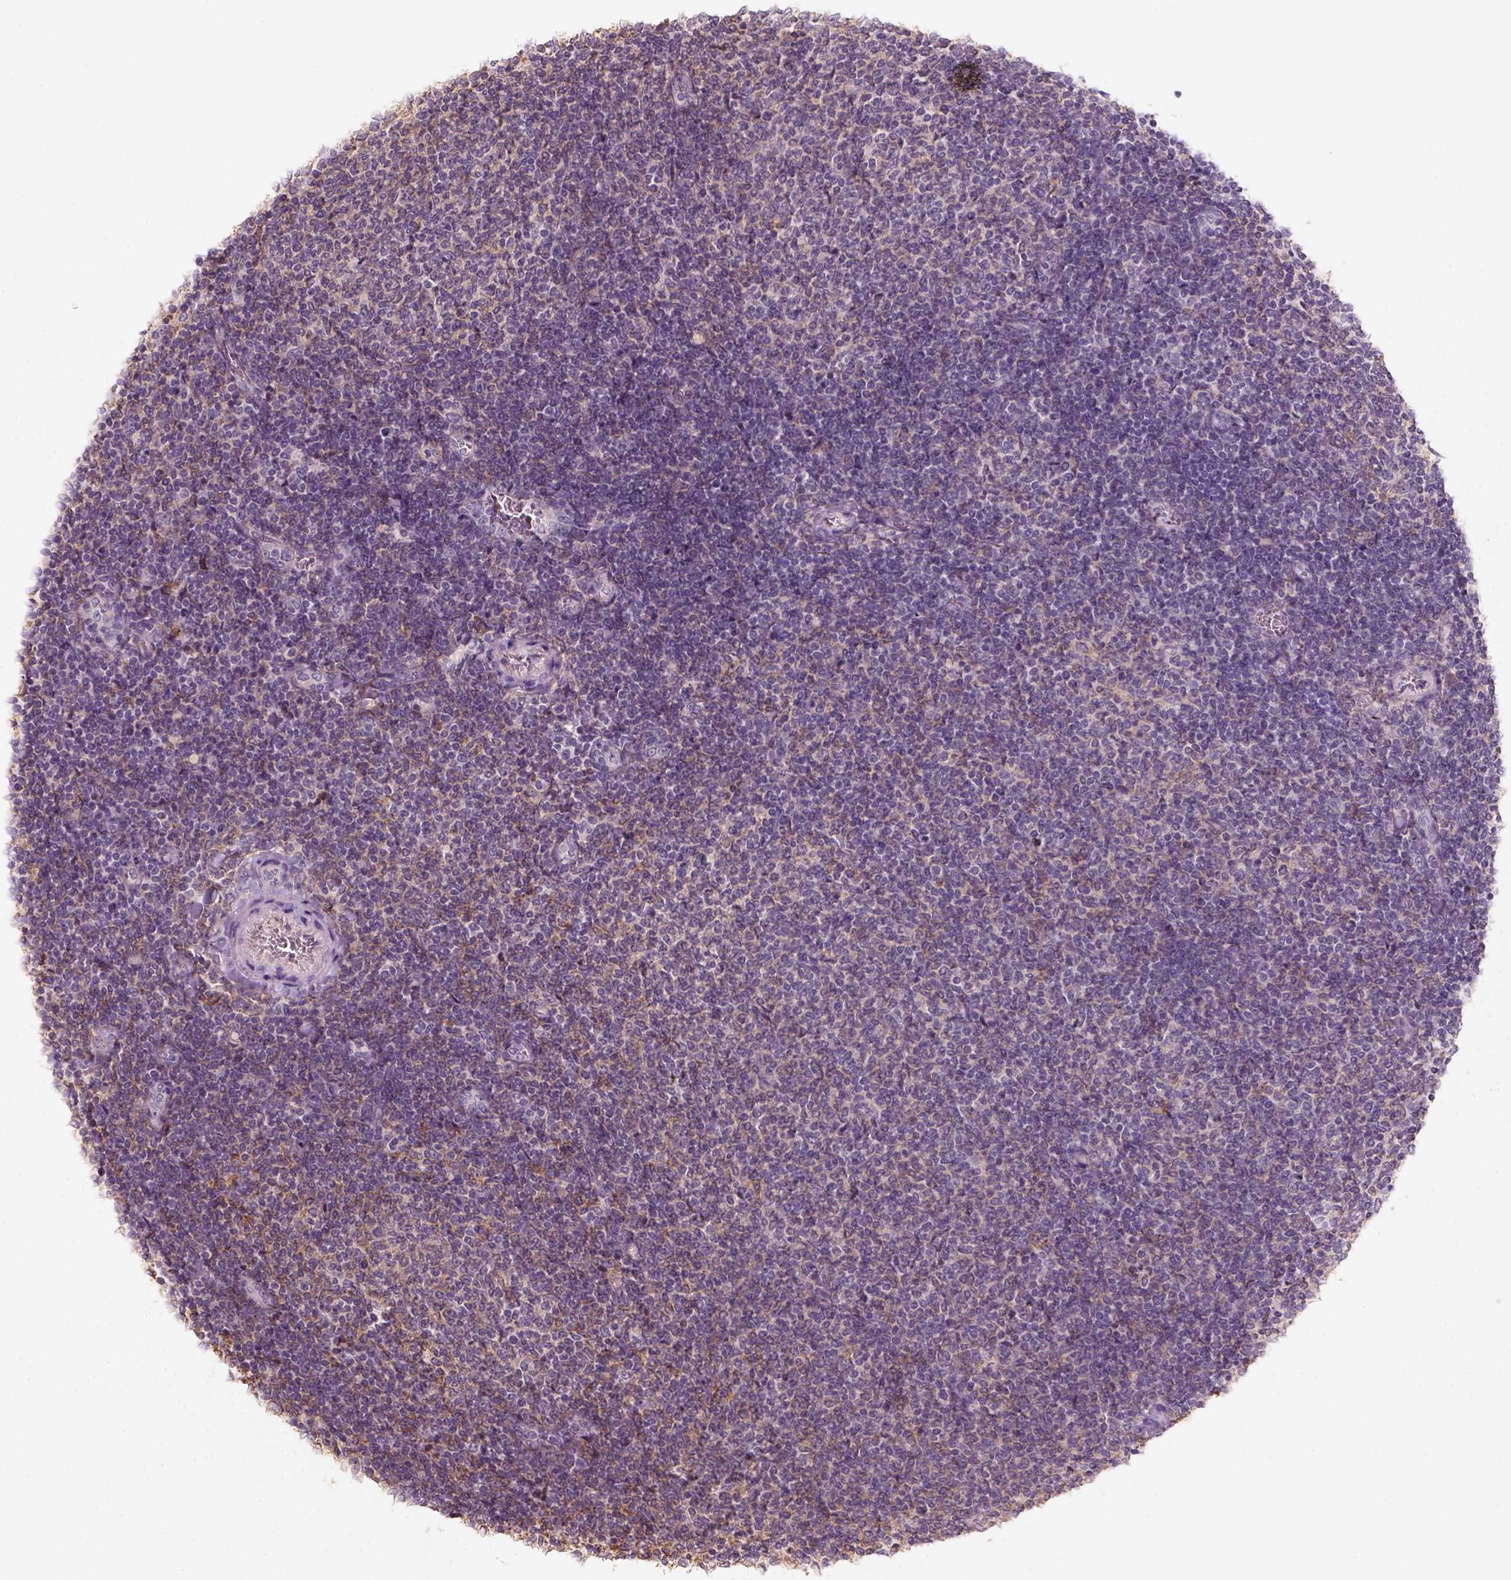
{"staining": {"intensity": "weak", "quantity": "<25%", "location": "cytoplasmic/membranous"}, "tissue": "lymphoma", "cell_type": "Tumor cells", "image_type": "cancer", "snomed": [{"axis": "morphology", "description": "Malignant lymphoma, non-Hodgkin's type, Low grade"}, {"axis": "topography", "description": "Lymph node"}], "caption": "Tumor cells are negative for protein expression in human low-grade malignant lymphoma, non-Hodgkin's type.", "gene": "AQP9", "patient": {"sex": "male", "age": 52}}